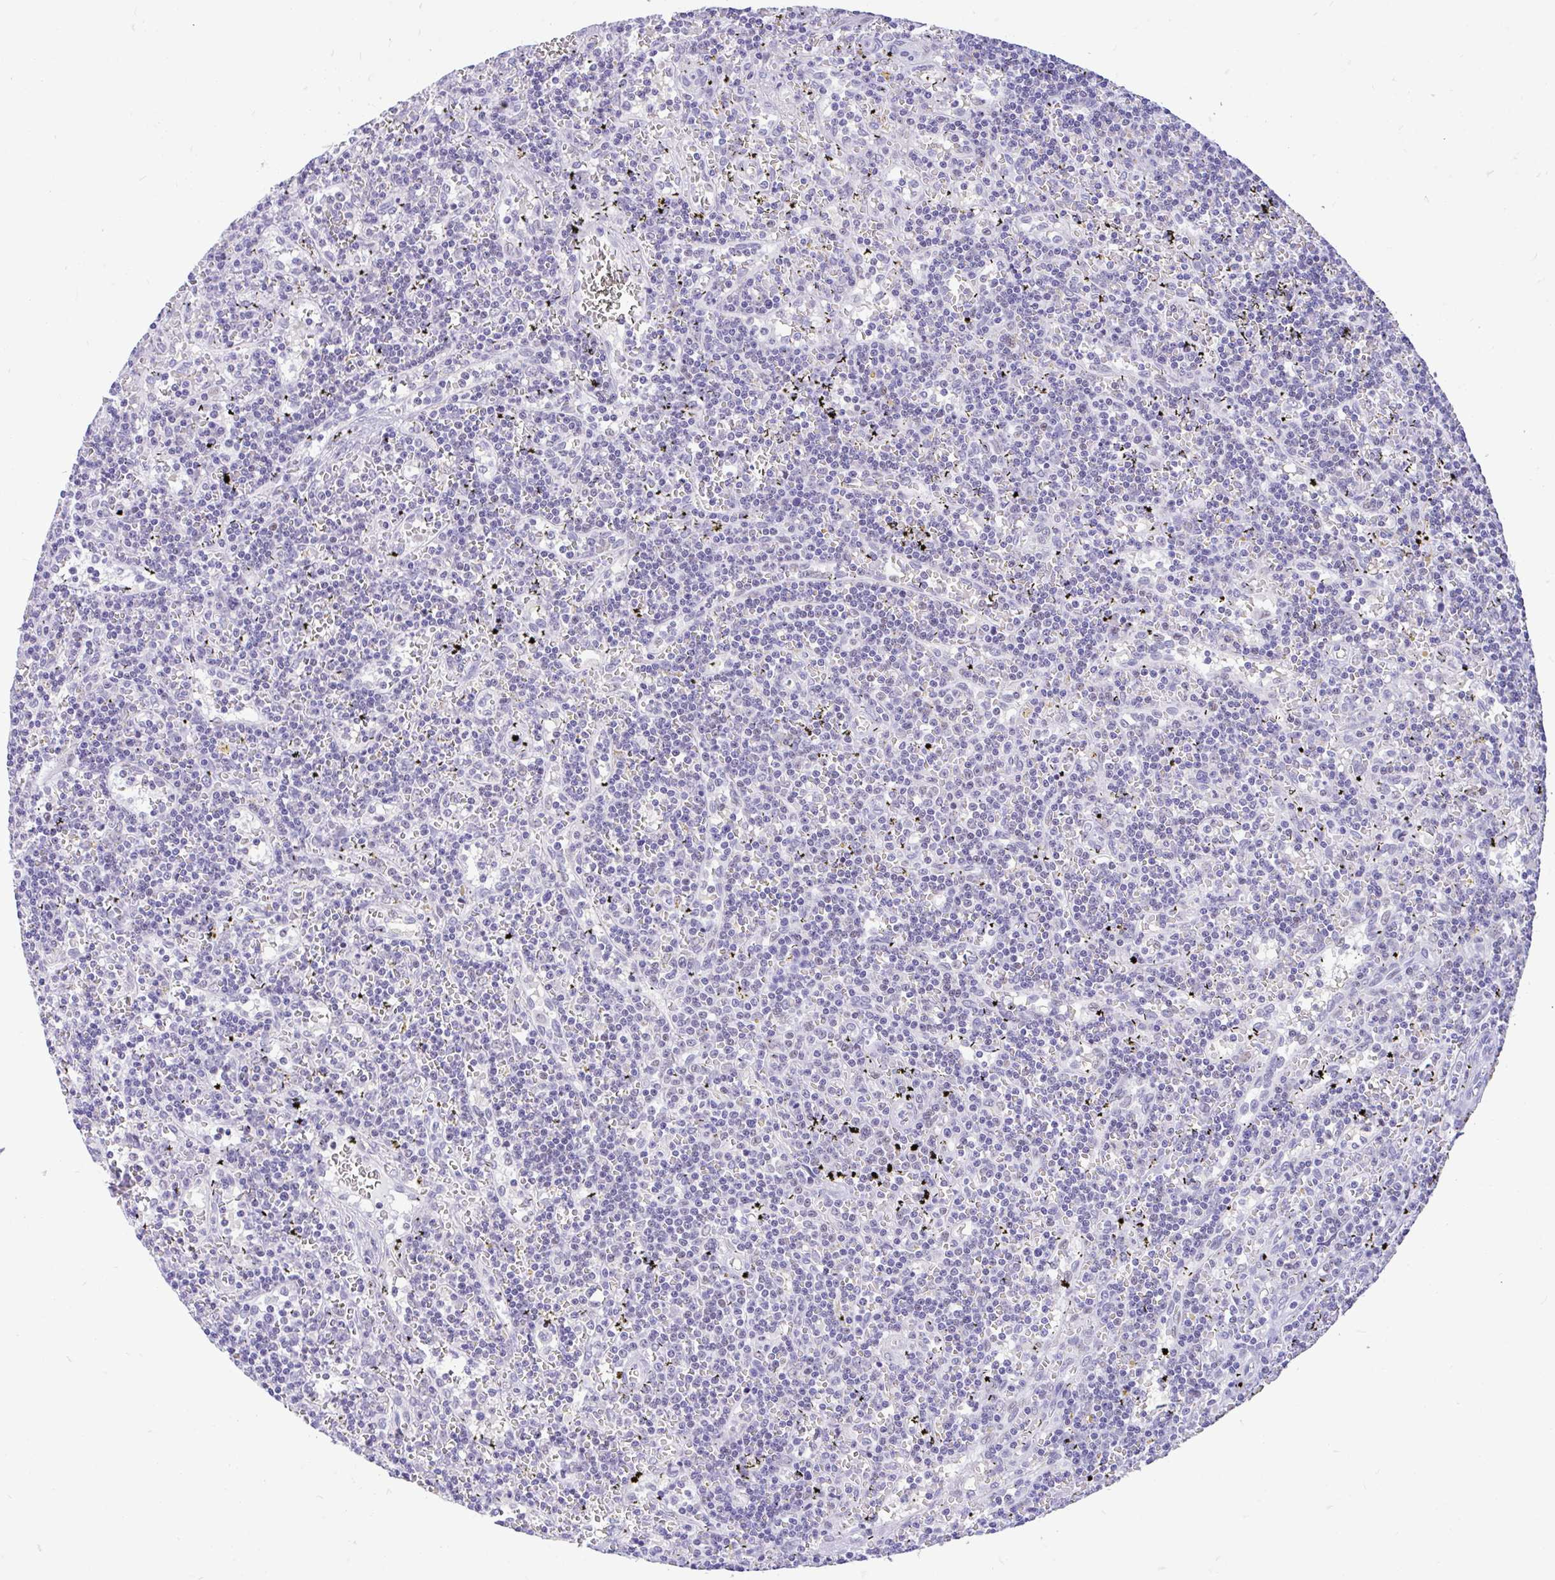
{"staining": {"intensity": "negative", "quantity": "none", "location": "none"}, "tissue": "lymphoma", "cell_type": "Tumor cells", "image_type": "cancer", "snomed": [{"axis": "morphology", "description": "Malignant lymphoma, non-Hodgkin's type, Low grade"}, {"axis": "topography", "description": "Spleen"}], "caption": "Lymphoma stained for a protein using immunohistochemistry demonstrates no positivity tumor cells.", "gene": "GLB1L2", "patient": {"sex": "male", "age": 60}}